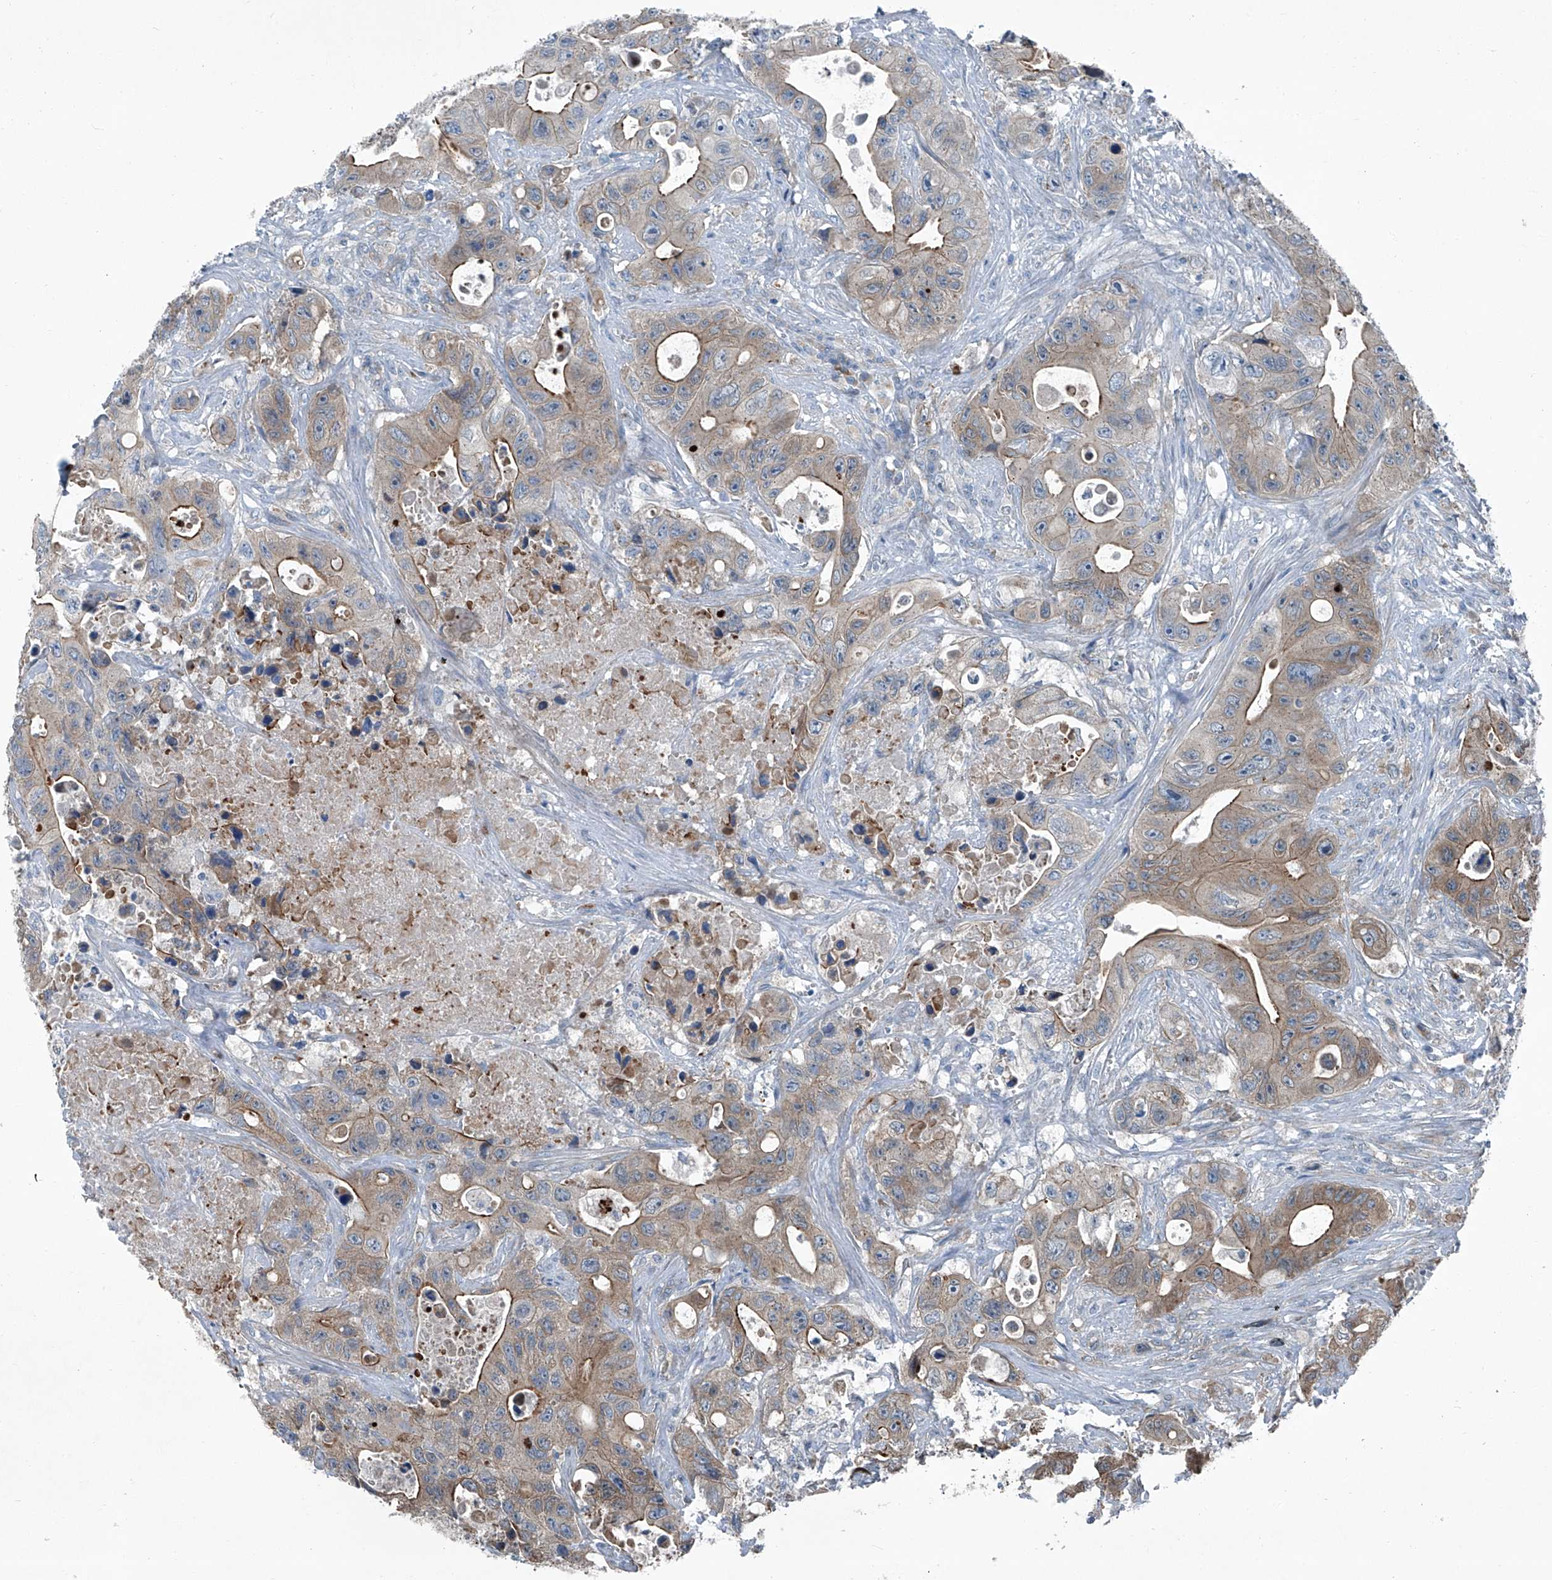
{"staining": {"intensity": "moderate", "quantity": ">75%", "location": "cytoplasmic/membranous"}, "tissue": "colorectal cancer", "cell_type": "Tumor cells", "image_type": "cancer", "snomed": [{"axis": "morphology", "description": "Adenocarcinoma, NOS"}, {"axis": "topography", "description": "Colon"}], "caption": "Brown immunohistochemical staining in adenocarcinoma (colorectal) reveals moderate cytoplasmic/membranous expression in approximately >75% of tumor cells. Using DAB (brown) and hematoxylin (blue) stains, captured at high magnification using brightfield microscopy.", "gene": "SENP2", "patient": {"sex": "female", "age": 46}}